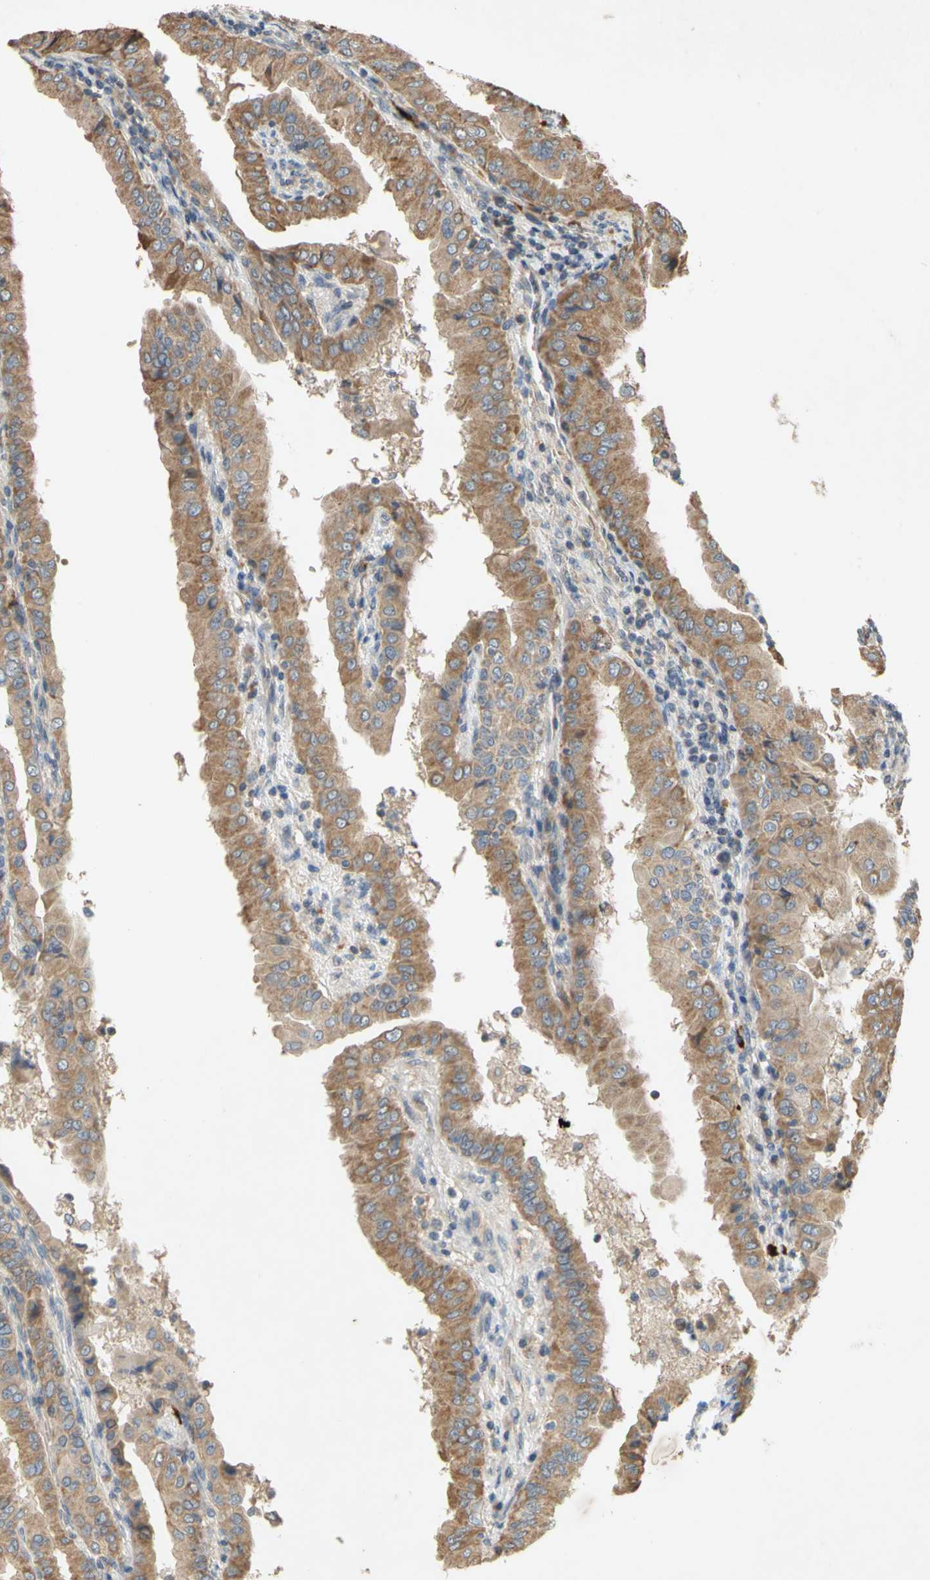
{"staining": {"intensity": "moderate", "quantity": ">75%", "location": "cytoplasmic/membranous"}, "tissue": "thyroid cancer", "cell_type": "Tumor cells", "image_type": "cancer", "snomed": [{"axis": "morphology", "description": "Papillary adenocarcinoma, NOS"}, {"axis": "topography", "description": "Thyroid gland"}], "caption": "The photomicrograph exhibits a brown stain indicating the presence of a protein in the cytoplasmic/membranous of tumor cells in thyroid papillary adenocarcinoma. (DAB = brown stain, brightfield microscopy at high magnification).", "gene": "PARD6A", "patient": {"sex": "male", "age": 33}}